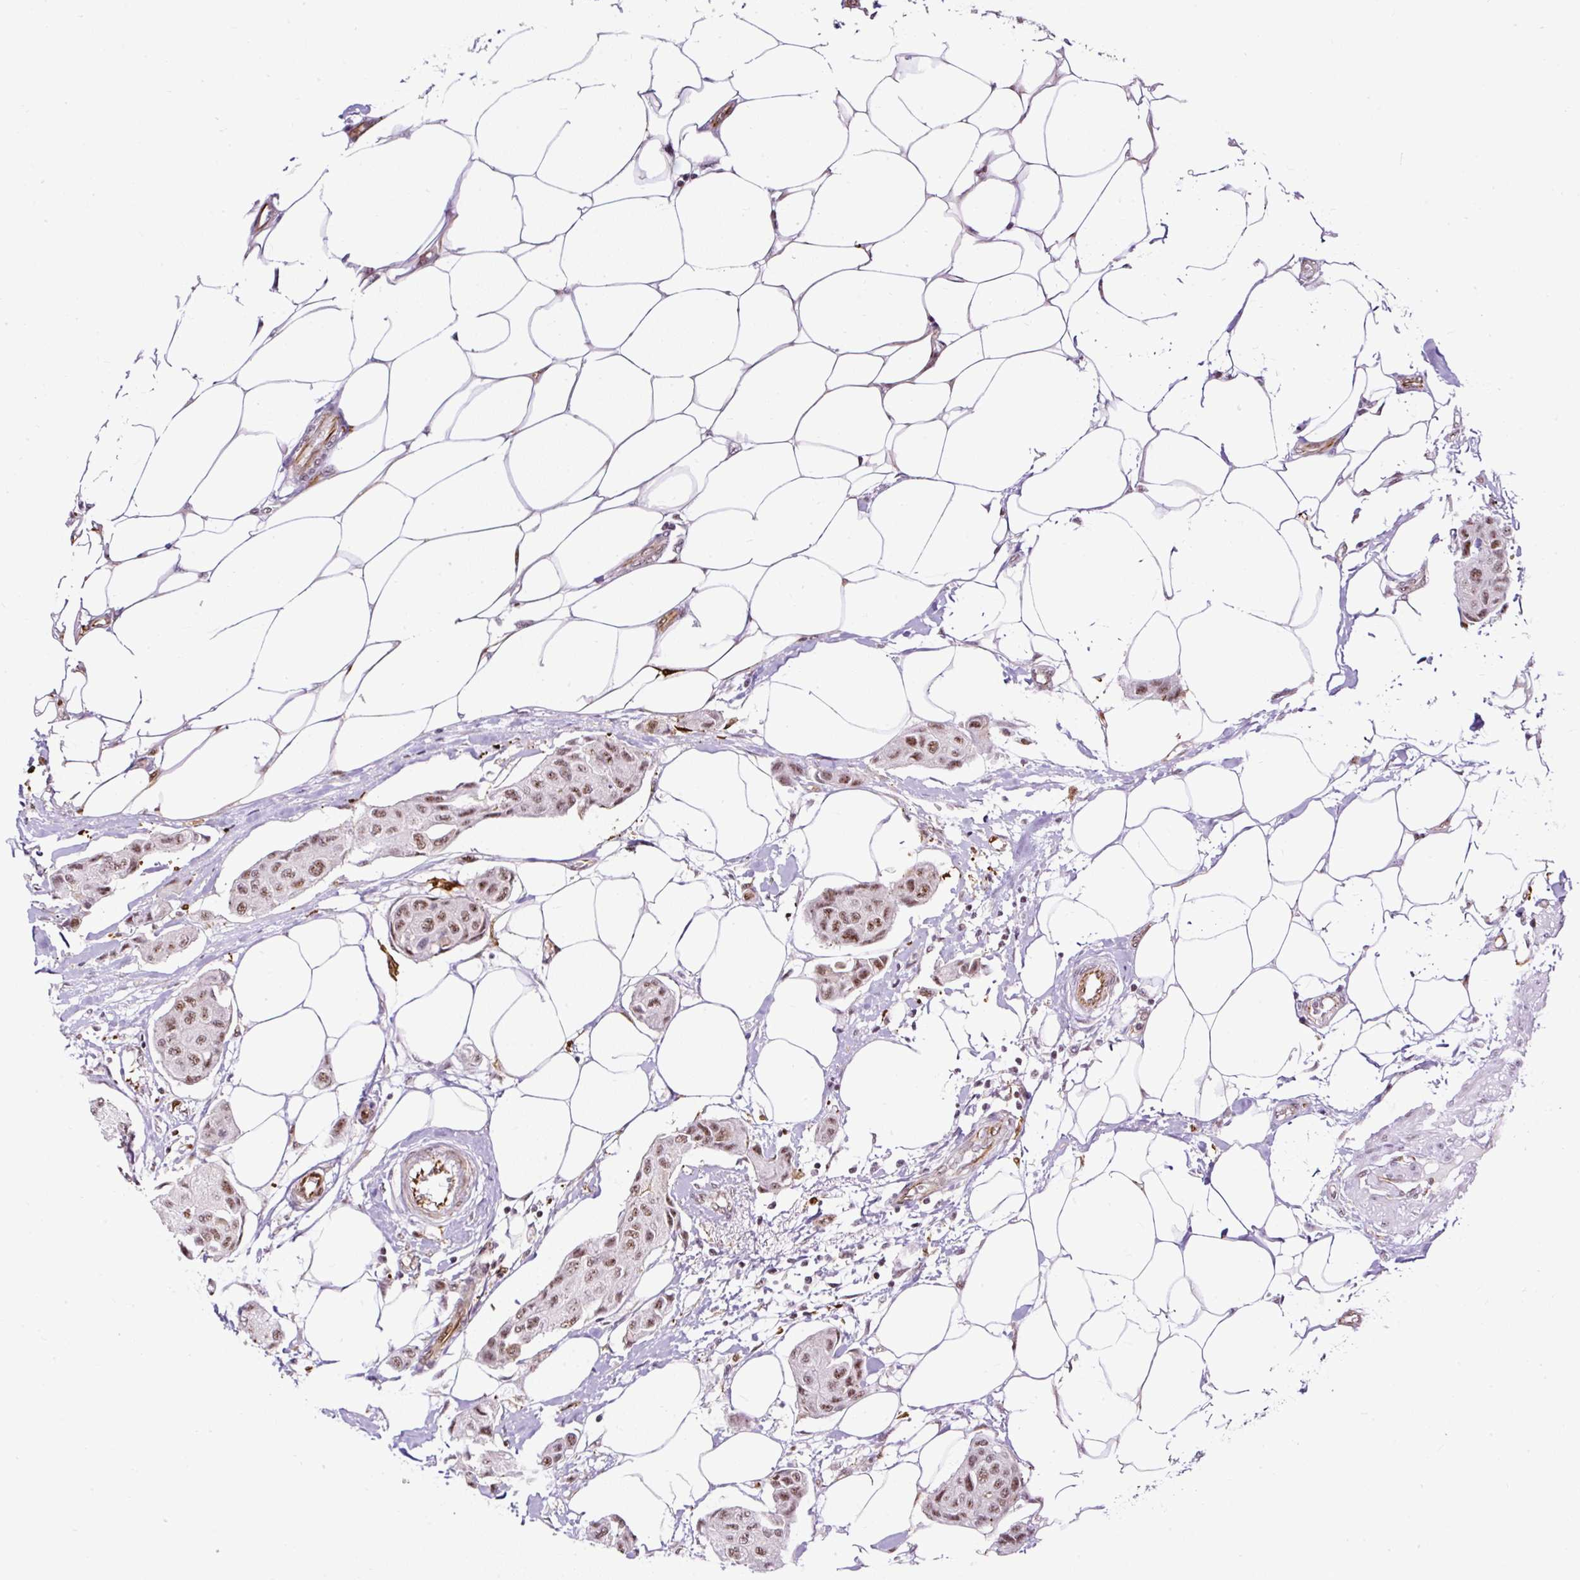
{"staining": {"intensity": "moderate", "quantity": ">75%", "location": "nuclear"}, "tissue": "breast cancer", "cell_type": "Tumor cells", "image_type": "cancer", "snomed": [{"axis": "morphology", "description": "Duct carcinoma"}, {"axis": "topography", "description": "Breast"}, {"axis": "topography", "description": "Lymph node"}], "caption": "Immunohistochemistry (IHC) histopathology image of human breast cancer (infiltrating ductal carcinoma) stained for a protein (brown), which reveals medium levels of moderate nuclear expression in approximately >75% of tumor cells.", "gene": "LUC7L2", "patient": {"sex": "female", "age": 80}}